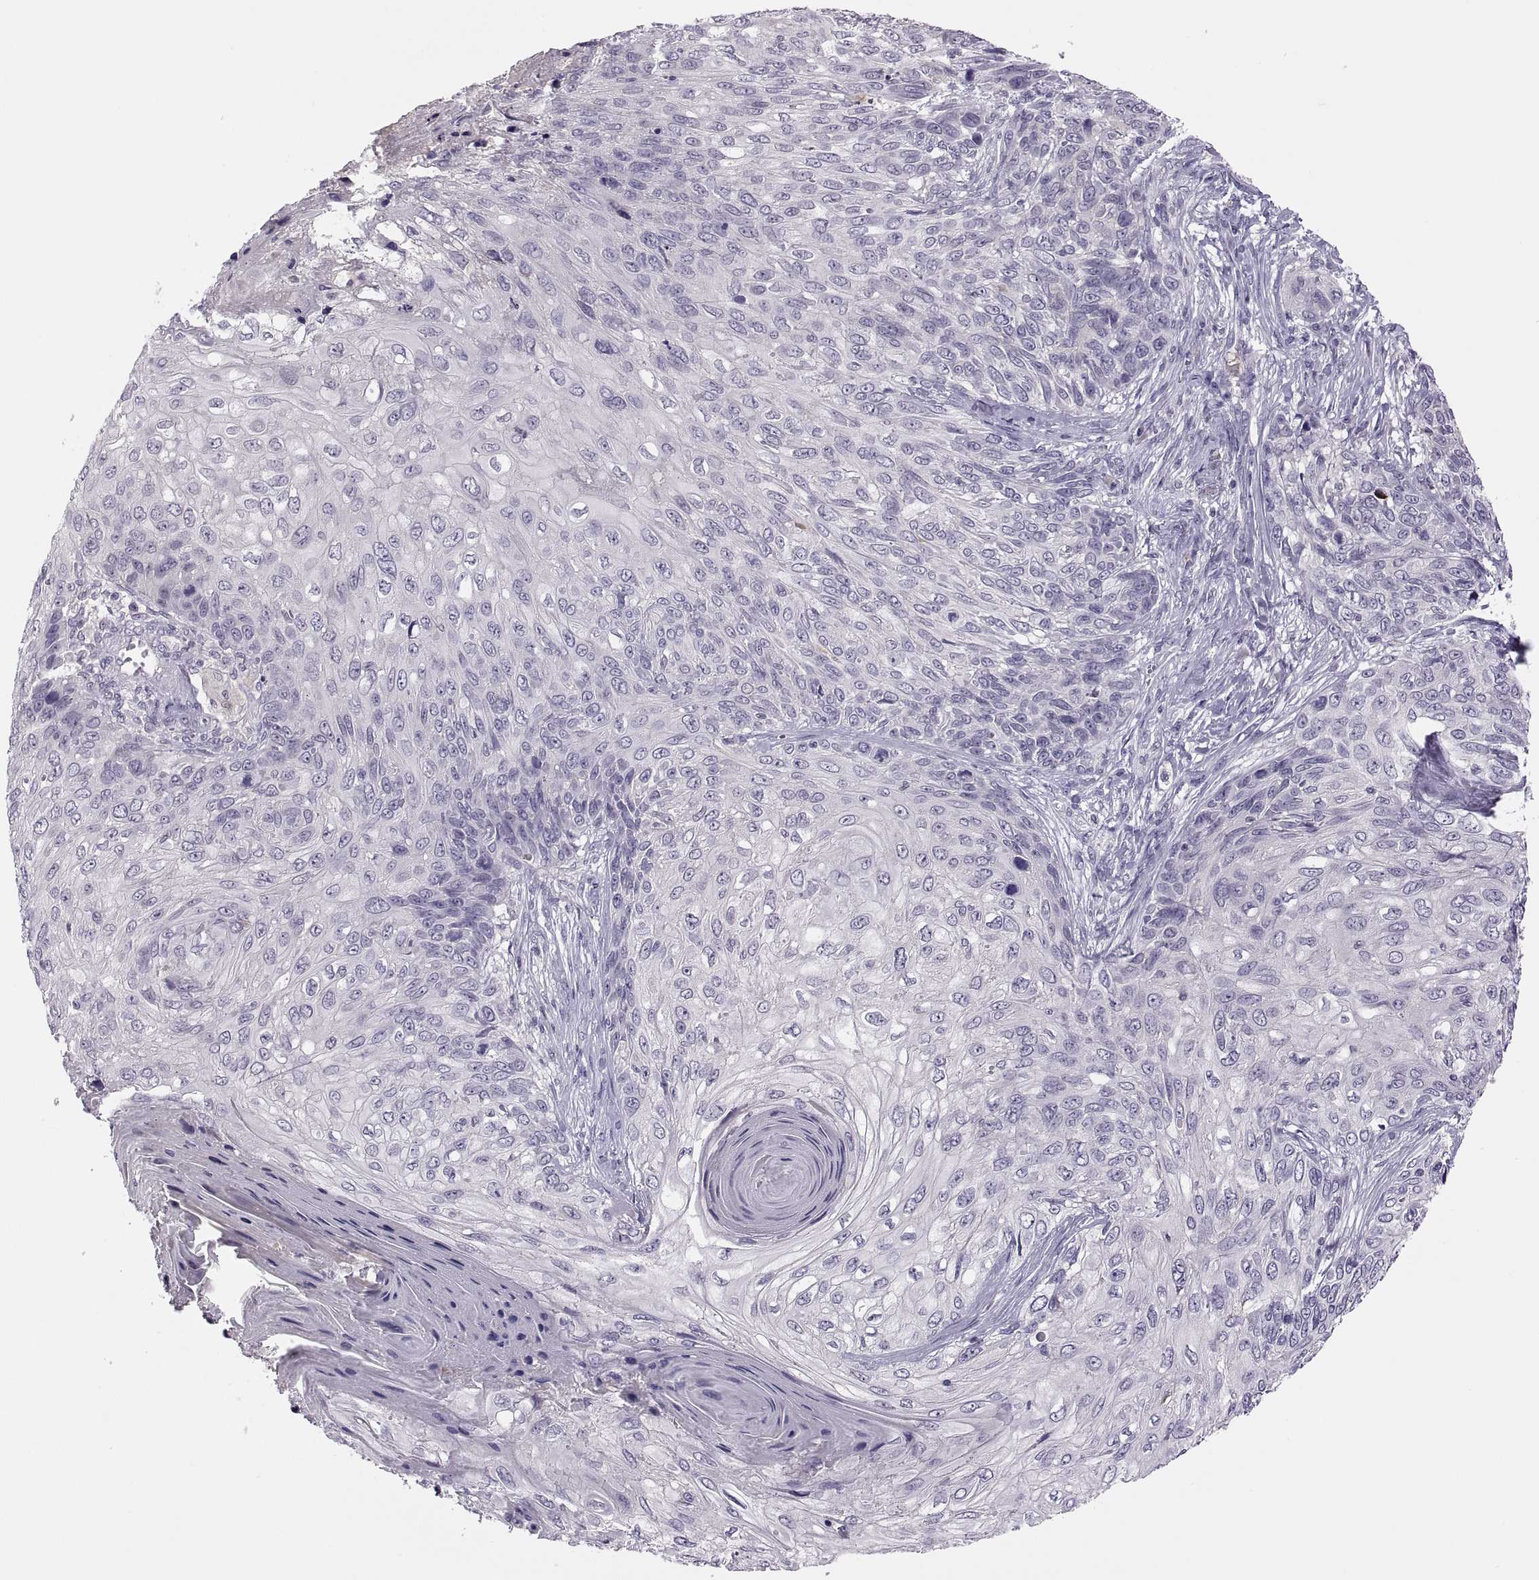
{"staining": {"intensity": "negative", "quantity": "none", "location": "none"}, "tissue": "skin cancer", "cell_type": "Tumor cells", "image_type": "cancer", "snomed": [{"axis": "morphology", "description": "Squamous cell carcinoma, NOS"}, {"axis": "topography", "description": "Skin"}], "caption": "There is no significant expression in tumor cells of skin cancer. (IHC, brightfield microscopy, high magnification).", "gene": "CHCT1", "patient": {"sex": "male", "age": 92}}